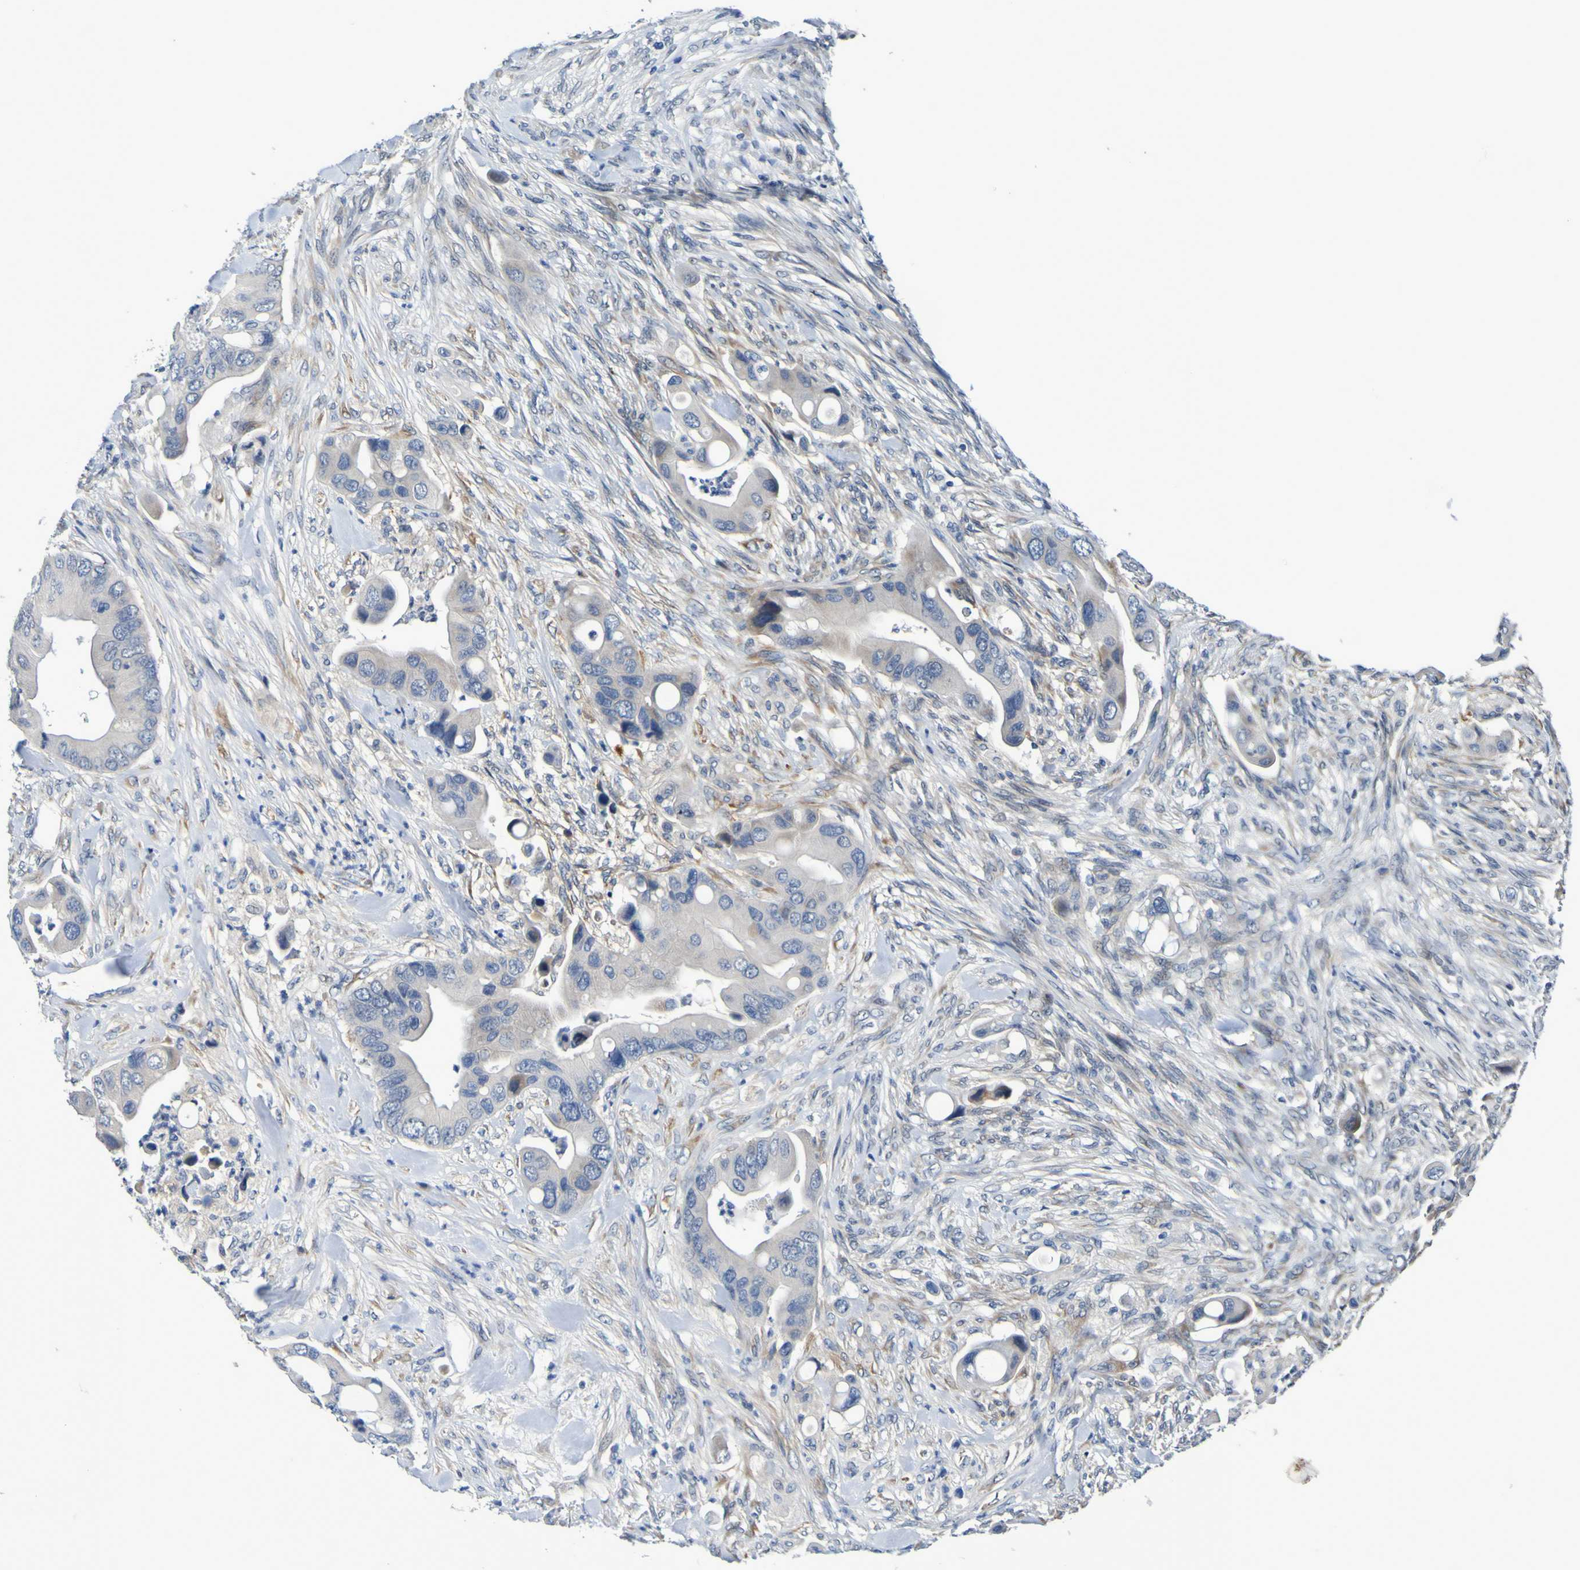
{"staining": {"intensity": "negative", "quantity": "none", "location": "none"}, "tissue": "colorectal cancer", "cell_type": "Tumor cells", "image_type": "cancer", "snomed": [{"axis": "morphology", "description": "Adenocarcinoma, NOS"}, {"axis": "topography", "description": "Rectum"}], "caption": "Protein analysis of colorectal cancer exhibits no significant staining in tumor cells.", "gene": "VMA21", "patient": {"sex": "female", "age": 57}}